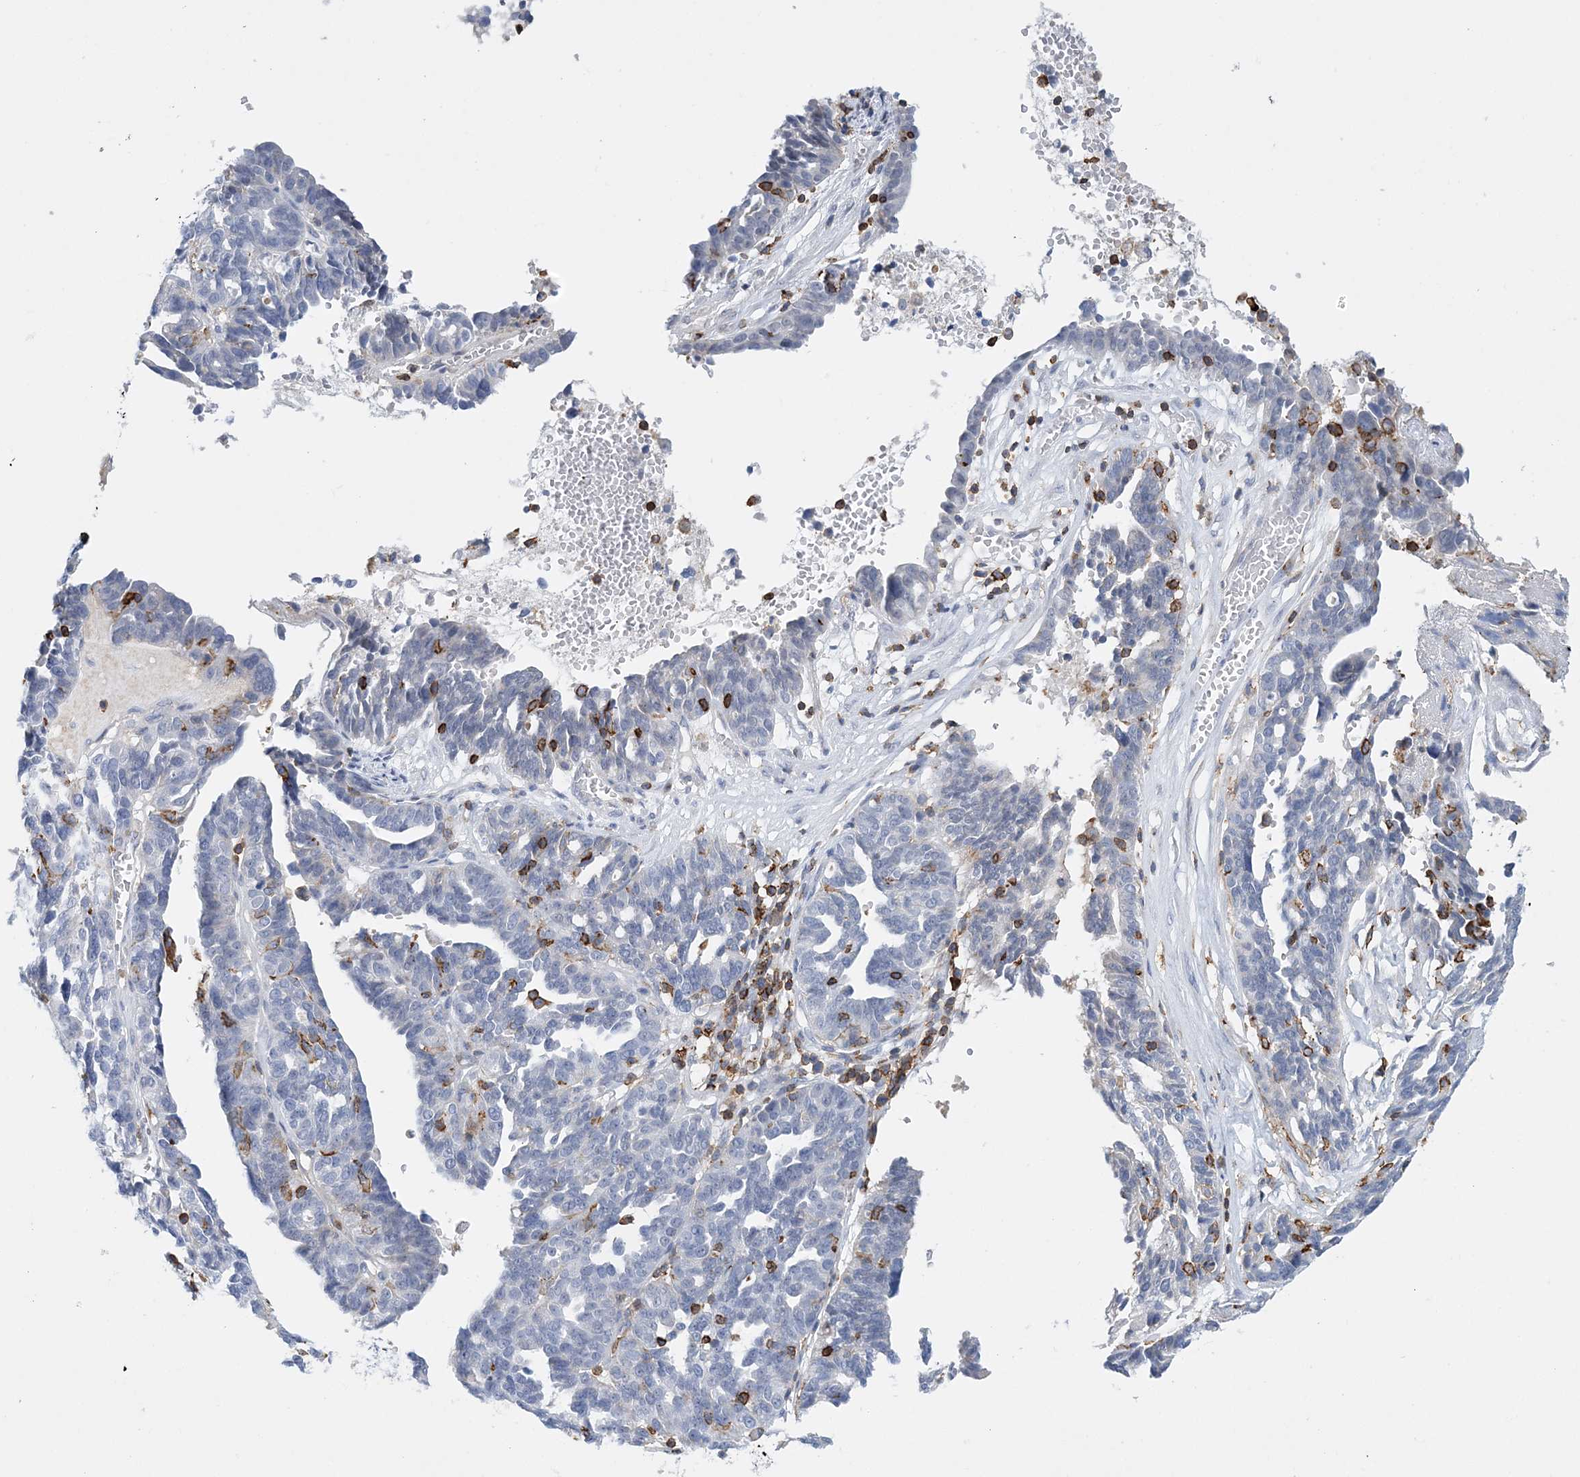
{"staining": {"intensity": "negative", "quantity": "none", "location": "none"}, "tissue": "ovarian cancer", "cell_type": "Tumor cells", "image_type": "cancer", "snomed": [{"axis": "morphology", "description": "Cystadenocarcinoma, serous, NOS"}, {"axis": "topography", "description": "Ovary"}], "caption": "Immunohistochemistry image of human ovarian cancer stained for a protein (brown), which exhibits no positivity in tumor cells.", "gene": "PRMT9", "patient": {"sex": "female", "age": 59}}